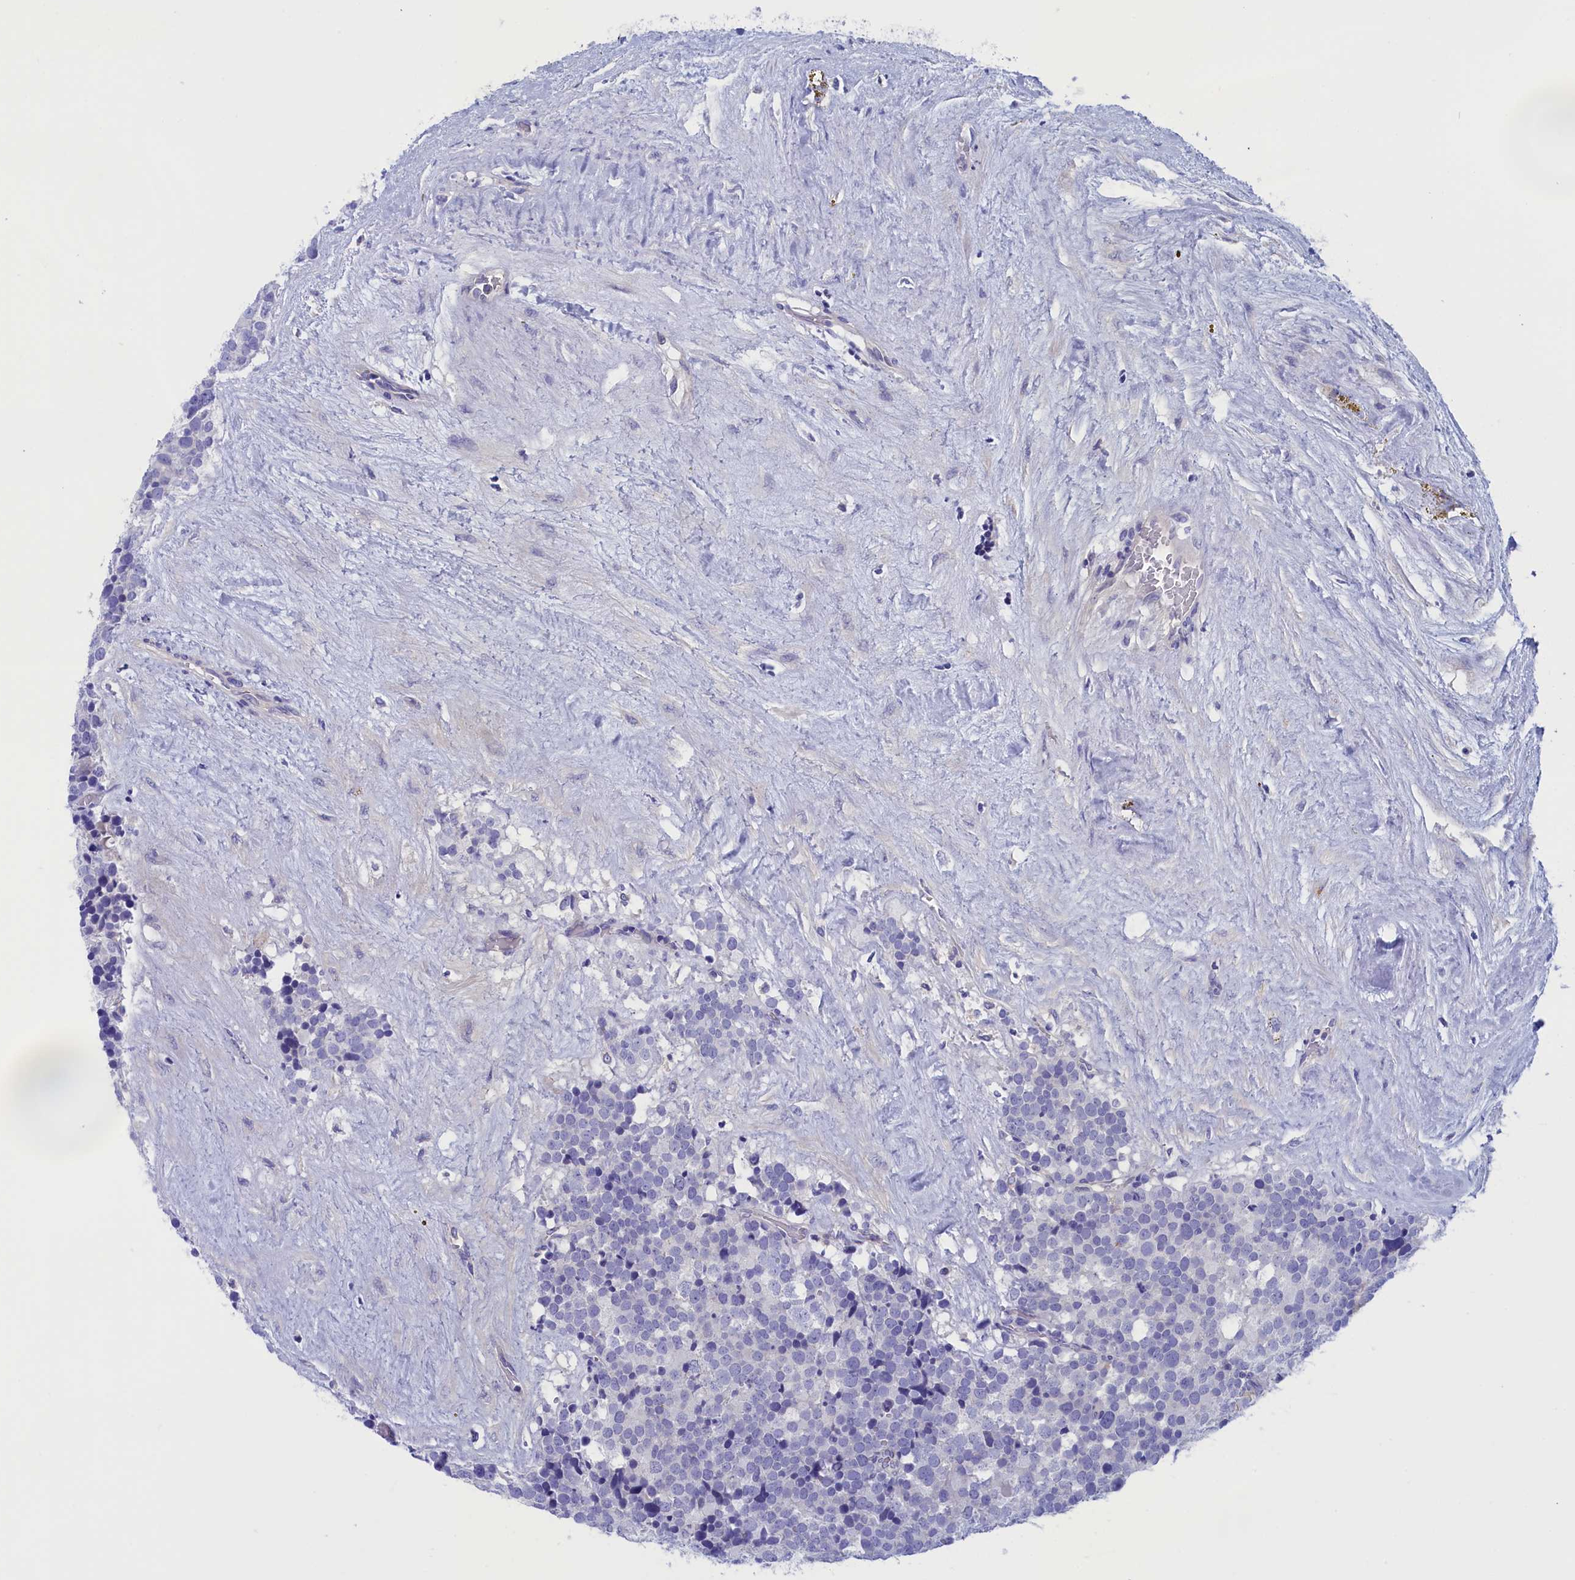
{"staining": {"intensity": "negative", "quantity": "none", "location": "none"}, "tissue": "testis cancer", "cell_type": "Tumor cells", "image_type": "cancer", "snomed": [{"axis": "morphology", "description": "Seminoma, NOS"}, {"axis": "topography", "description": "Testis"}], "caption": "Immunohistochemical staining of human testis cancer (seminoma) shows no significant staining in tumor cells.", "gene": "VPS35L", "patient": {"sex": "male", "age": 71}}